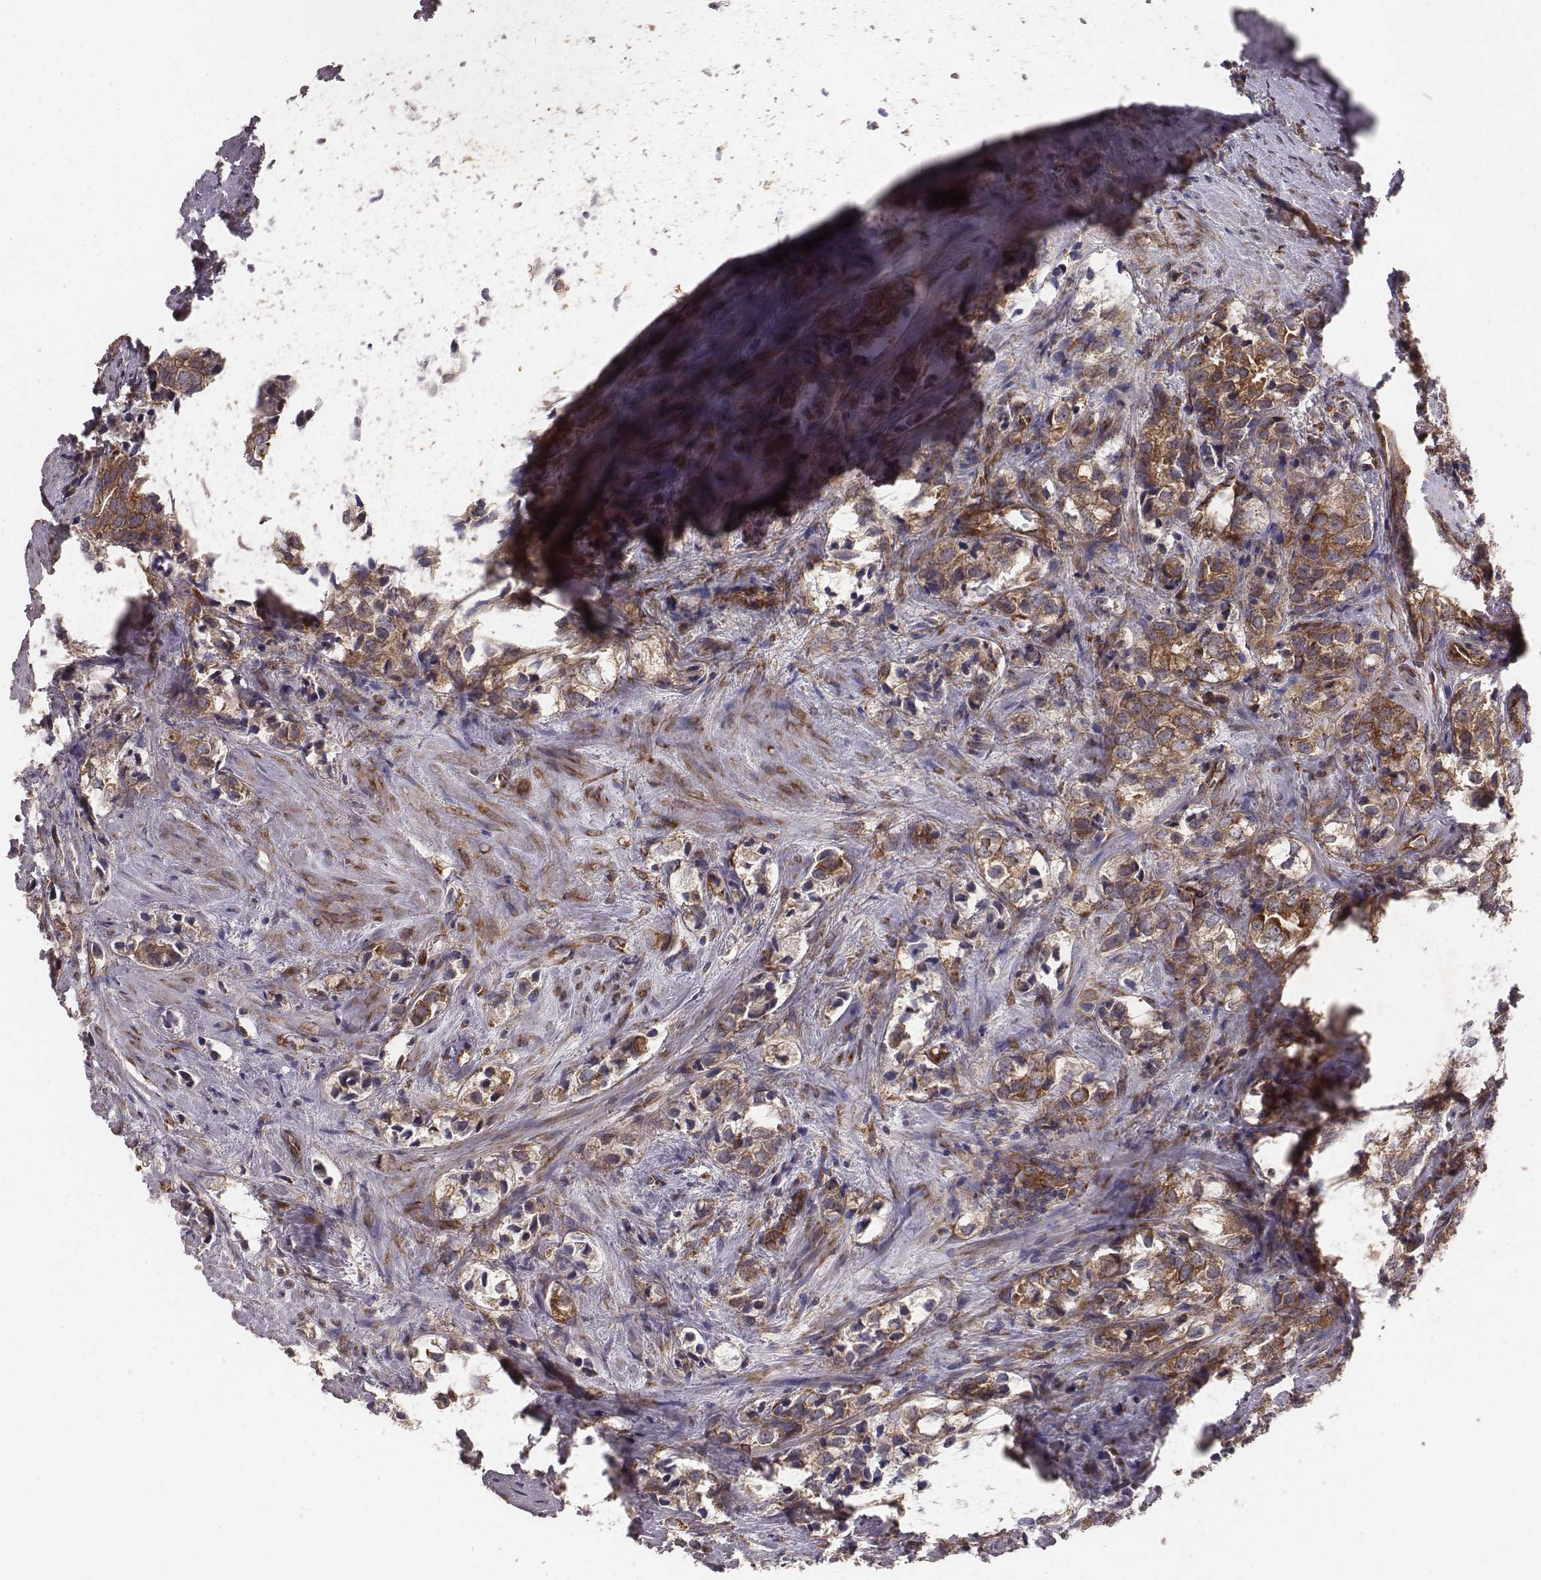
{"staining": {"intensity": "moderate", "quantity": ">75%", "location": "cytoplasmic/membranous"}, "tissue": "prostate cancer", "cell_type": "Tumor cells", "image_type": "cancer", "snomed": [{"axis": "morphology", "description": "Adenocarcinoma, NOS"}, {"axis": "topography", "description": "Prostate and seminal vesicle, NOS"}], "caption": "Protein staining exhibits moderate cytoplasmic/membranous positivity in about >75% of tumor cells in prostate cancer.", "gene": "TXLNA", "patient": {"sex": "male", "age": 63}}